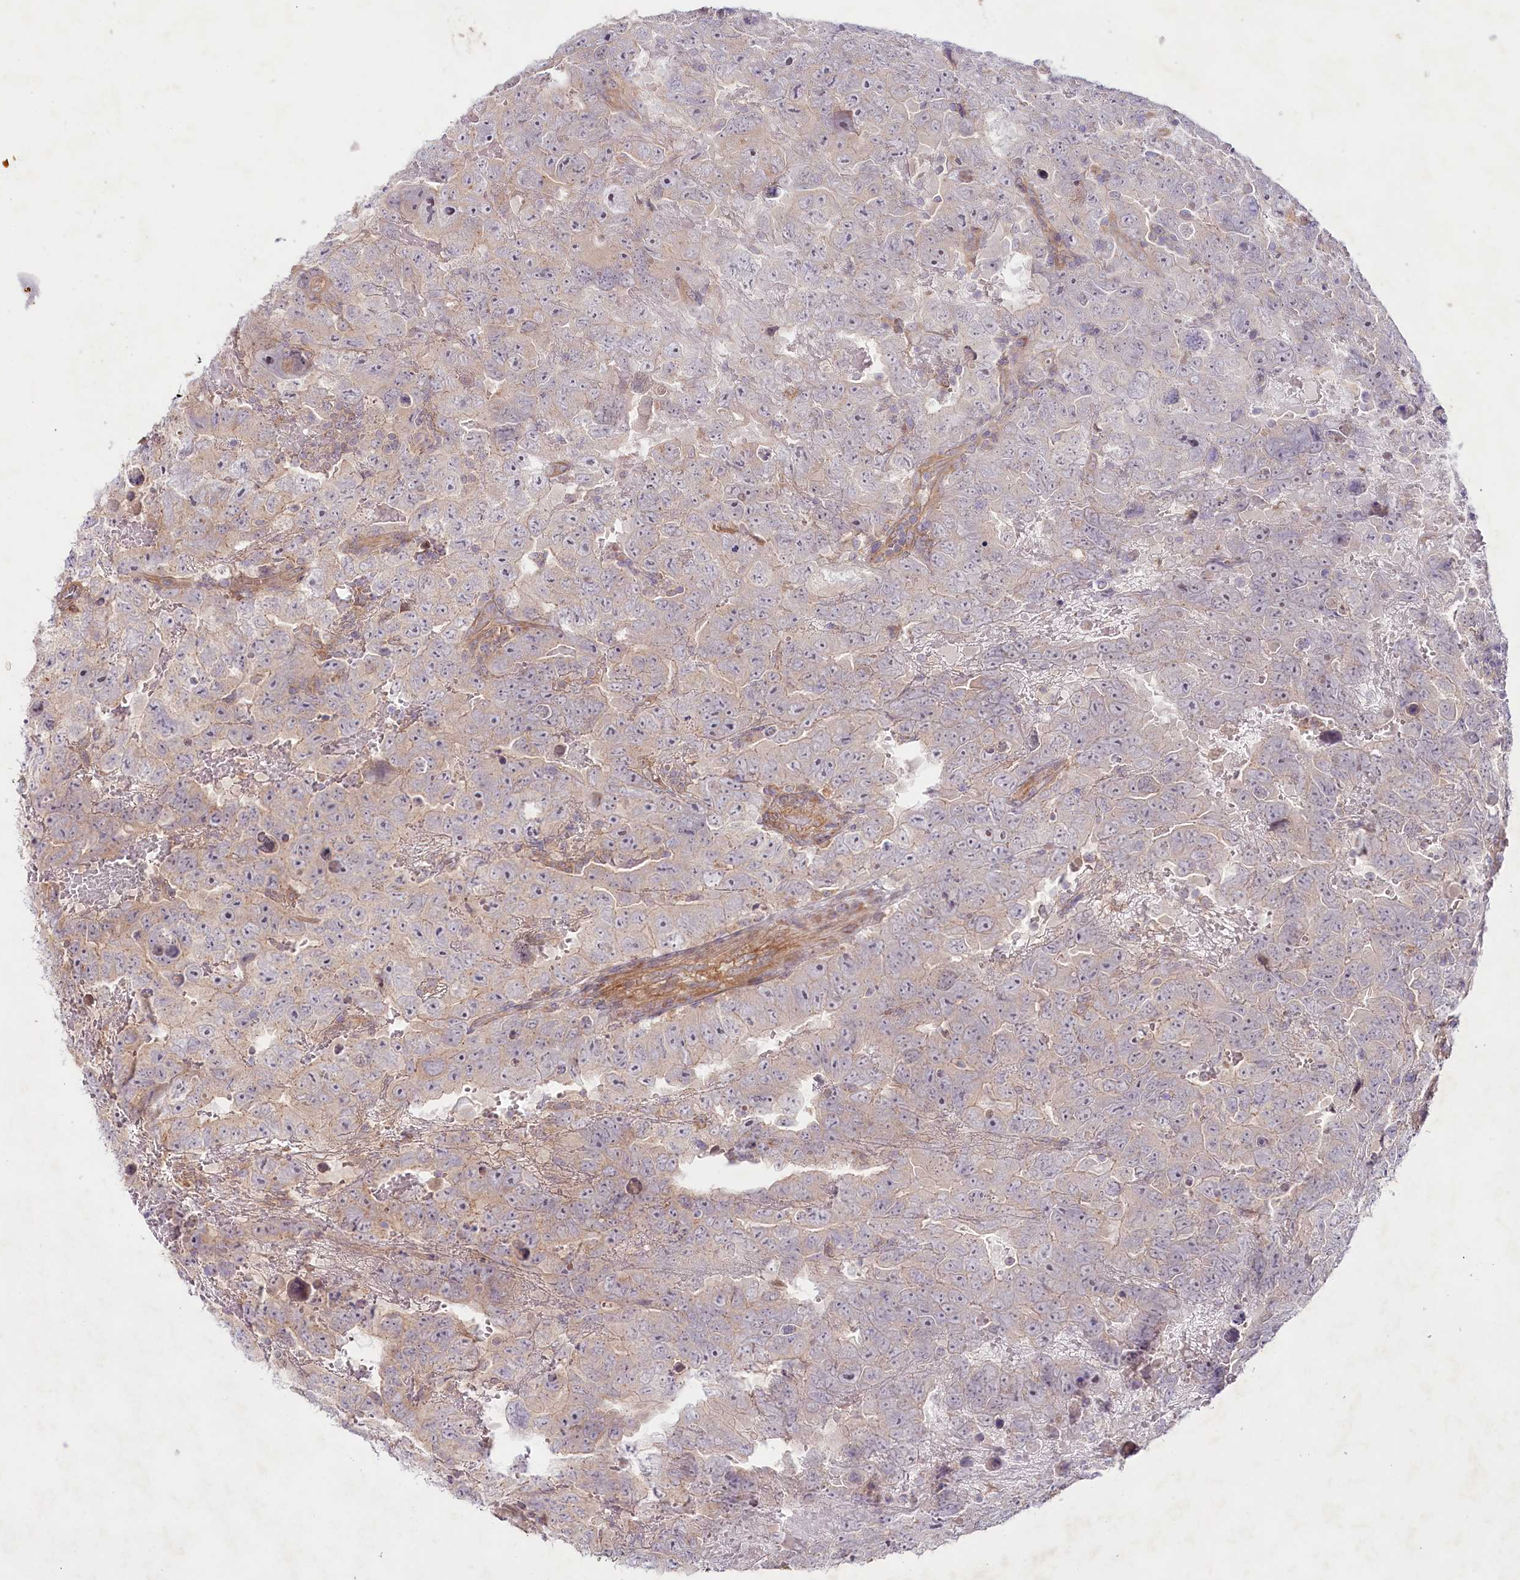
{"staining": {"intensity": "weak", "quantity": "<25%", "location": "cytoplasmic/membranous"}, "tissue": "testis cancer", "cell_type": "Tumor cells", "image_type": "cancer", "snomed": [{"axis": "morphology", "description": "Carcinoma, Embryonal, NOS"}, {"axis": "topography", "description": "Testis"}], "caption": "DAB immunohistochemical staining of embryonal carcinoma (testis) demonstrates no significant positivity in tumor cells.", "gene": "TNIP1", "patient": {"sex": "male", "age": 45}}